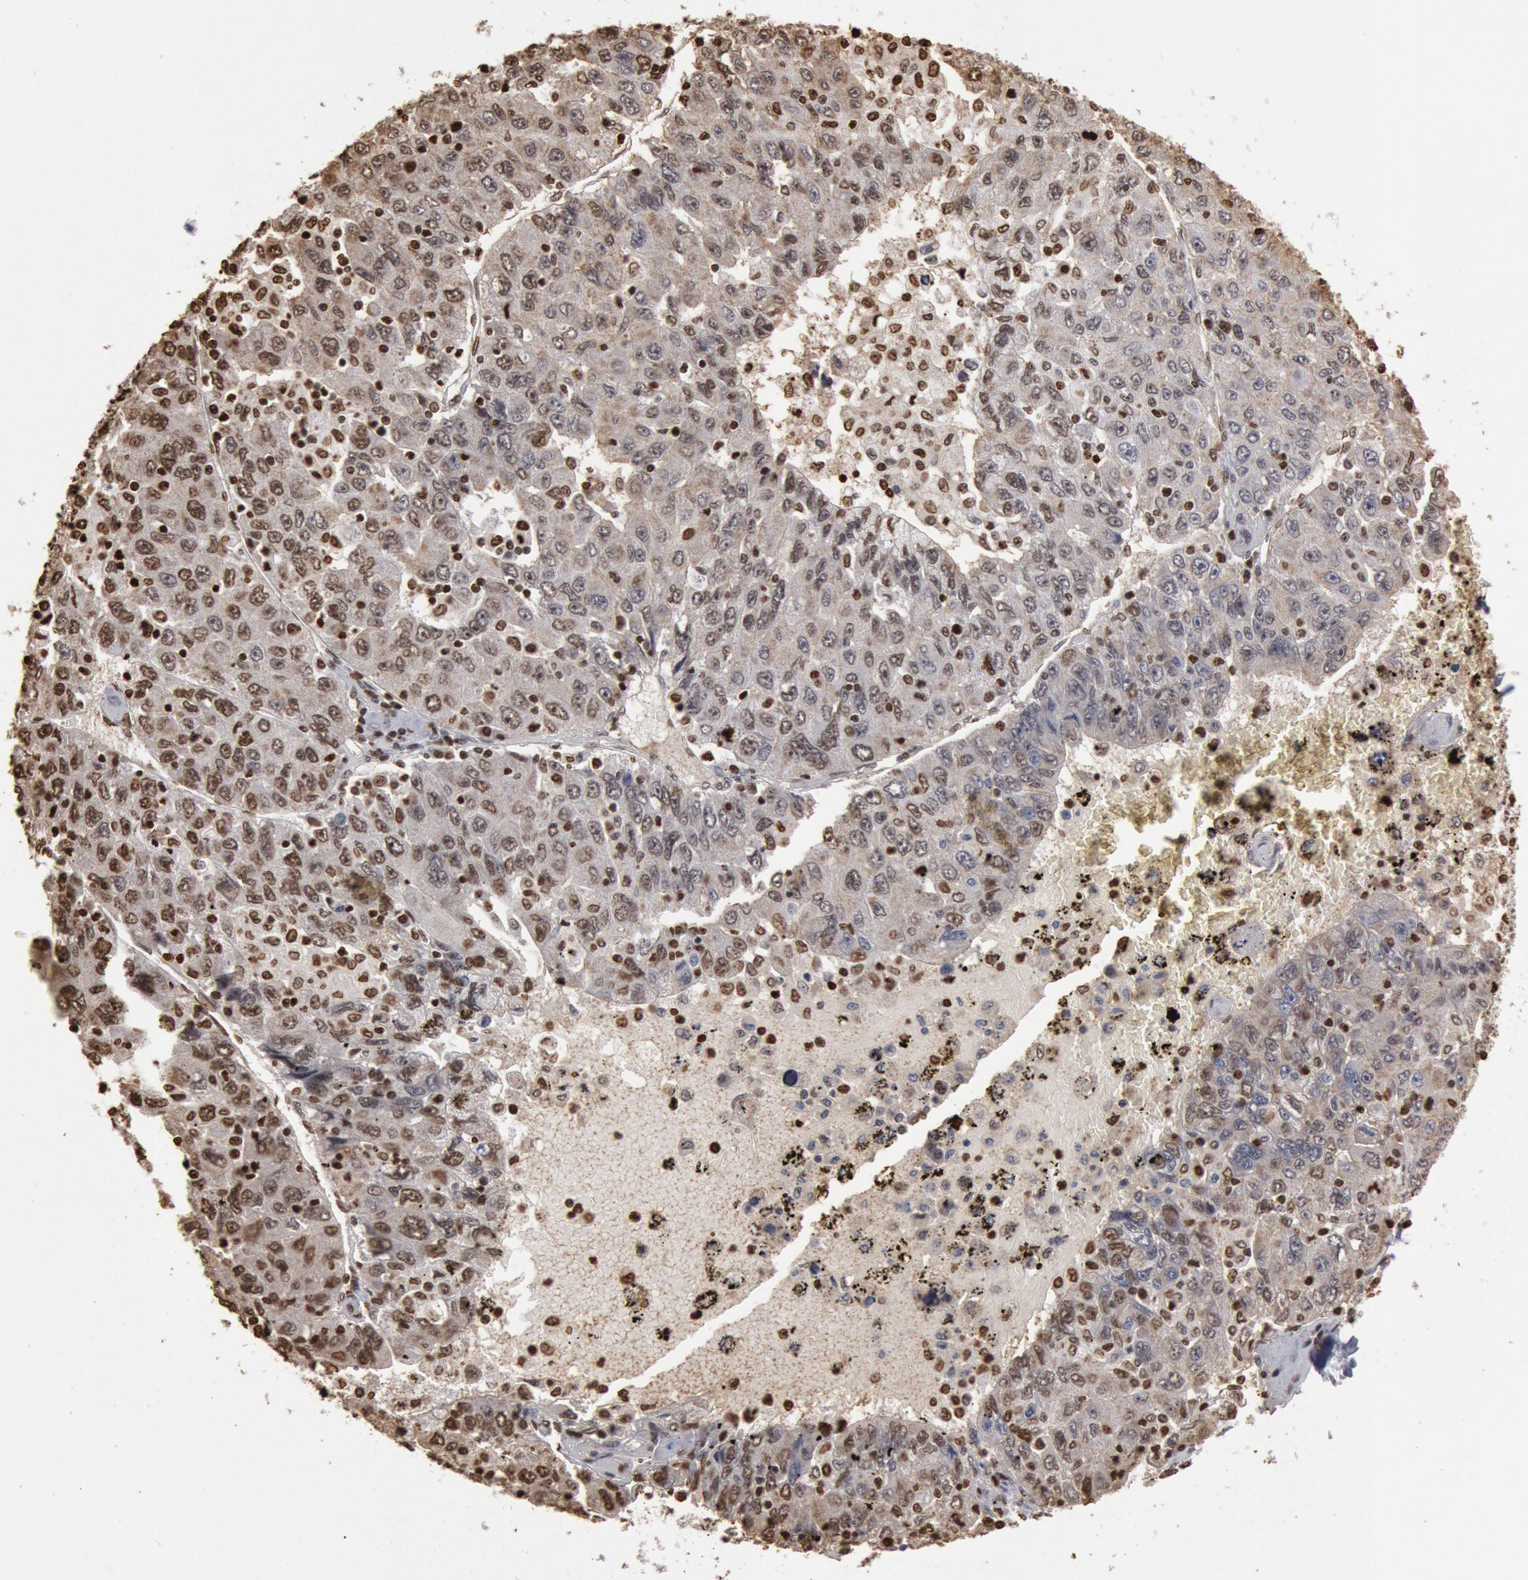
{"staining": {"intensity": "strong", "quantity": ">75%", "location": "cytoplasmic/membranous,nuclear"}, "tissue": "liver cancer", "cell_type": "Tumor cells", "image_type": "cancer", "snomed": [{"axis": "morphology", "description": "Carcinoma, Hepatocellular, NOS"}, {"axis": "topography", "description": "Liver"}], "caption": "Immunohistochemical staining of liver cancer shows strong cytoplasmic/membranous and nuclear protein positivity in about >75% of tumor cells. The protein is stained brown, and the nuclei are stained in blue (DAB (3,3'-diaminobenzidine) IHC with brightfield microscopy, high magnification).", "gene": "FOXA2", "patient": {"sex": "male", "age": 49}}